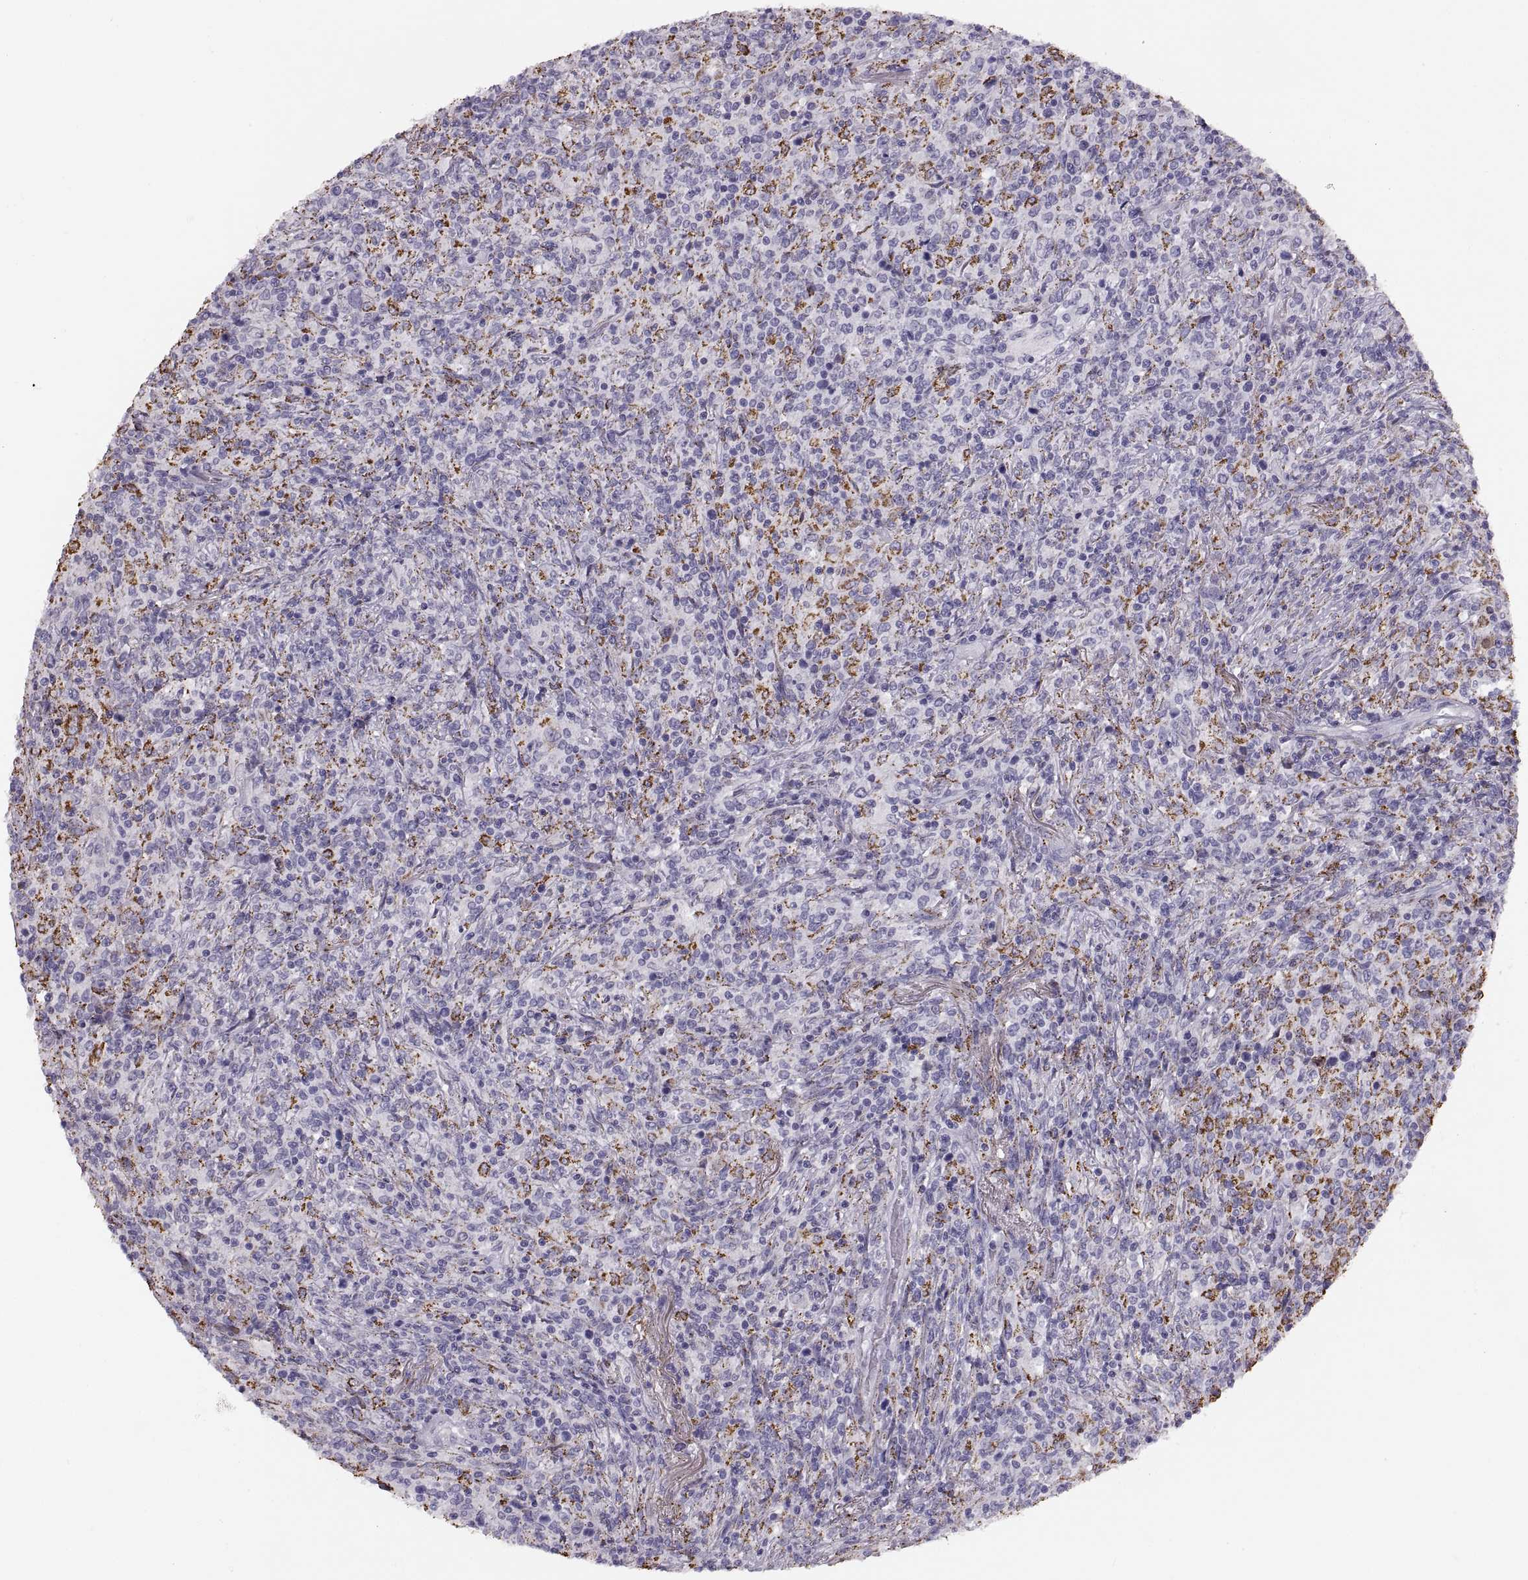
{"staining": {"intensity": "negative", "quantity": "none", "location": "none"}, "tissue": "lymphoma", "cell_type": "Tumor cells", "image_type": "cancer", "snomed": [{"axis": "morphology", "description": "Malignant lymphoma, non-Hodgkin's type, High grade"}, {"axis": "topography", "description": "Lung"}], "caption": "DAB (3,3'-diaminobenzidine) immunohistochemical staining of human lymphoma shows no significant positivity in tumor cells.", "gene": "COL9A3", "patient": {"sex": "male", "age": 79}}